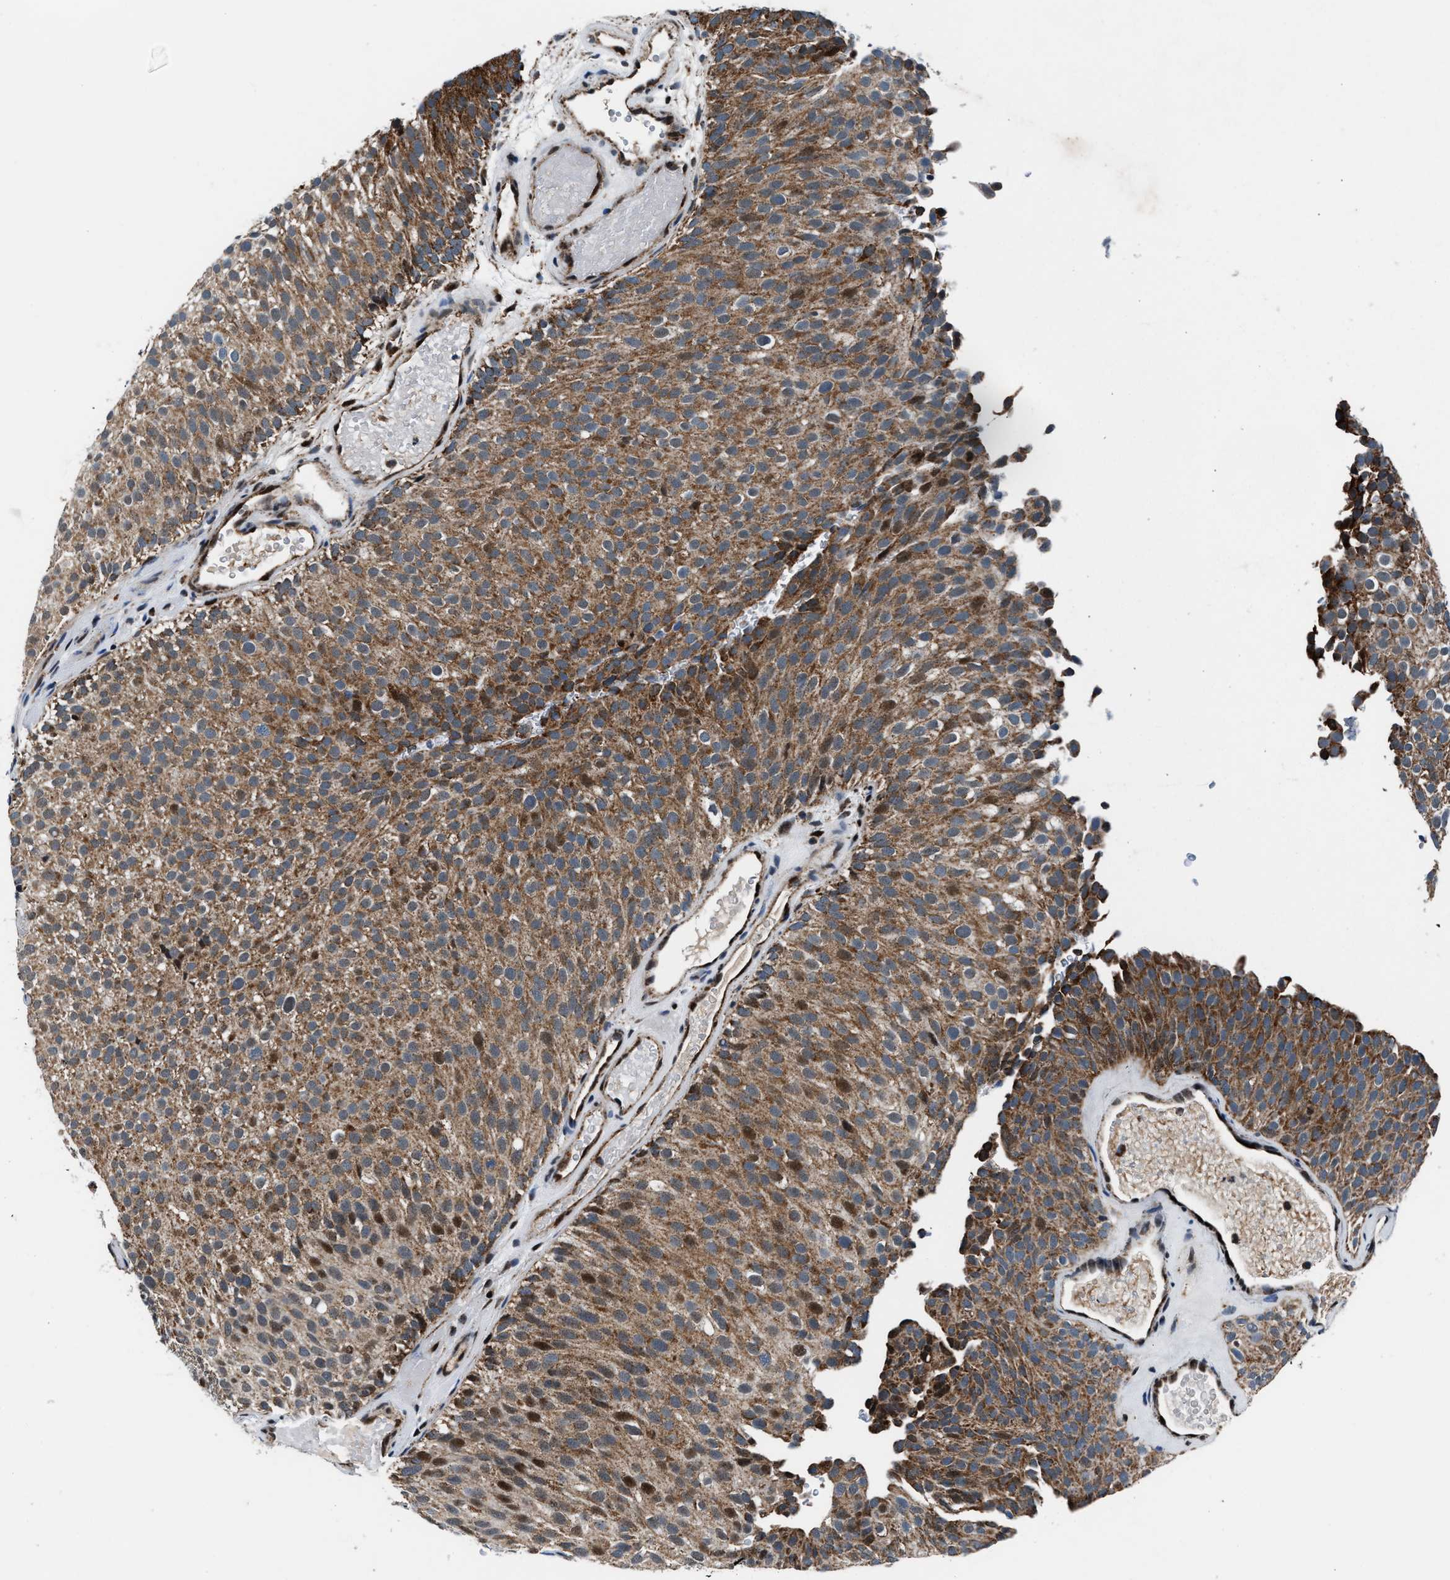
{"staining": {"intensity": "moderate", "quantity": ">75%", "location": "cytoplasmic/membranous"}, "tissue": "urothelial cancer", "cell_type": "Tumor cells", "image_type": "cancer", "snomed": [{"axis": "morphology", "description": "Urothelial carcinoma, Low grade"}, {"axis": "topography", "description": "Urinary bladder"}], "caption": "Immunohistochemistry (IHC) photomicrograph of urothelial carcinoma (low-grade) stained for a protein (brown), which exhibits medium levels of moderate cytoplasmic/membranous expression in about >75% of tumor cells.", "gene": "PRRC2B", "patient": {"sex": "male", "age": 78}}